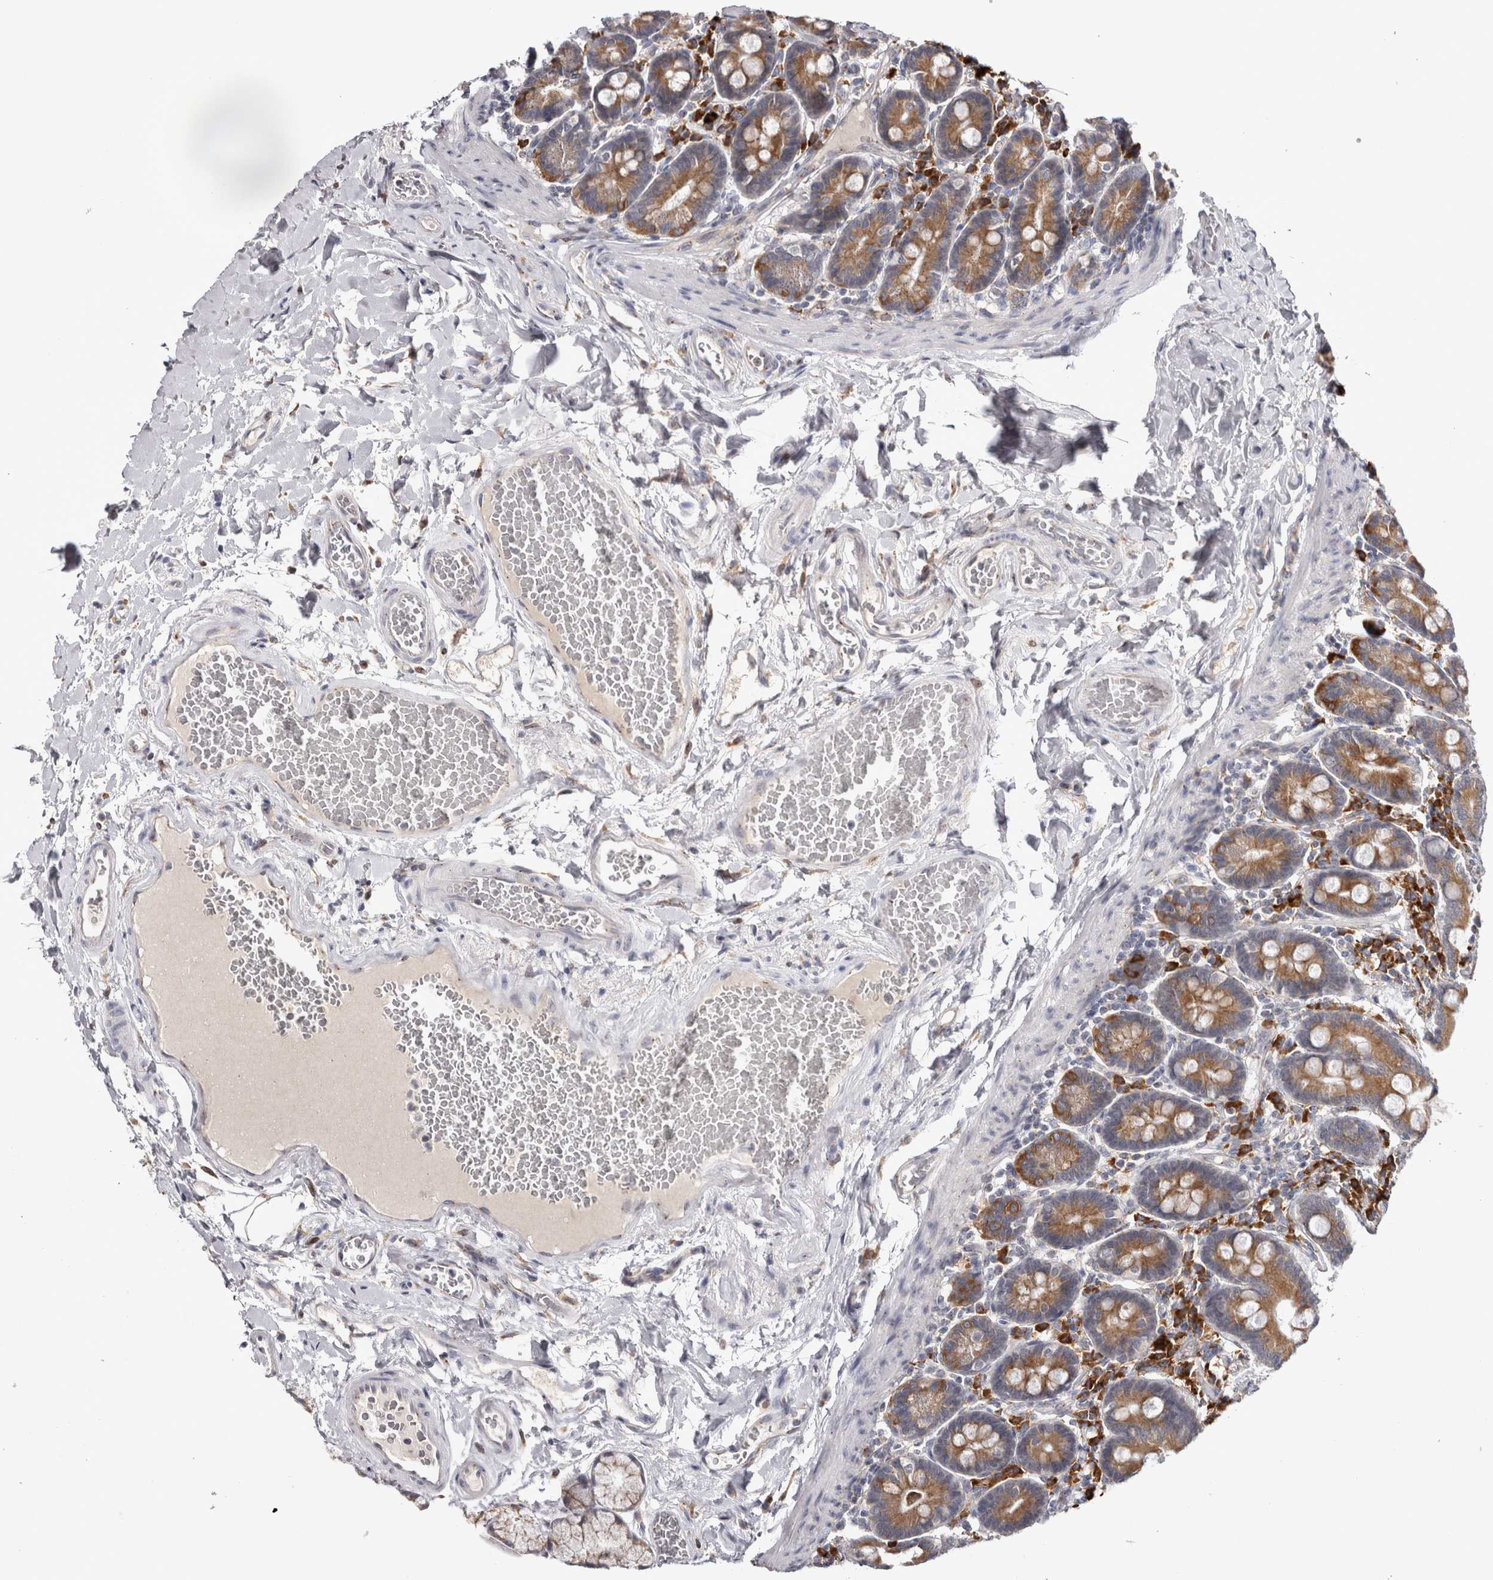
{"staining": {"intensity": "moderate", "quantity": ">75%", "location": "cytoplasmic/membranous"}, "tissue": "duodenum", "cell_type": "Glandular cells", "image_type": "normal", "snomed": [{"axis": "morphology", "description": "Normal tissue, NOS"}, {"axis": "topography", "description": "Duodenum"}], "caption": "Protein expression analysis of unremarkable duodenum exhibits moderate cytoplasmic/membranous staining in about >75% of glandular cells. The protein of interest is shown in brown color, while the nuclei are stained blue.", "gene": "ZNF341", "patient": {"sex": "male", "age": 54}}